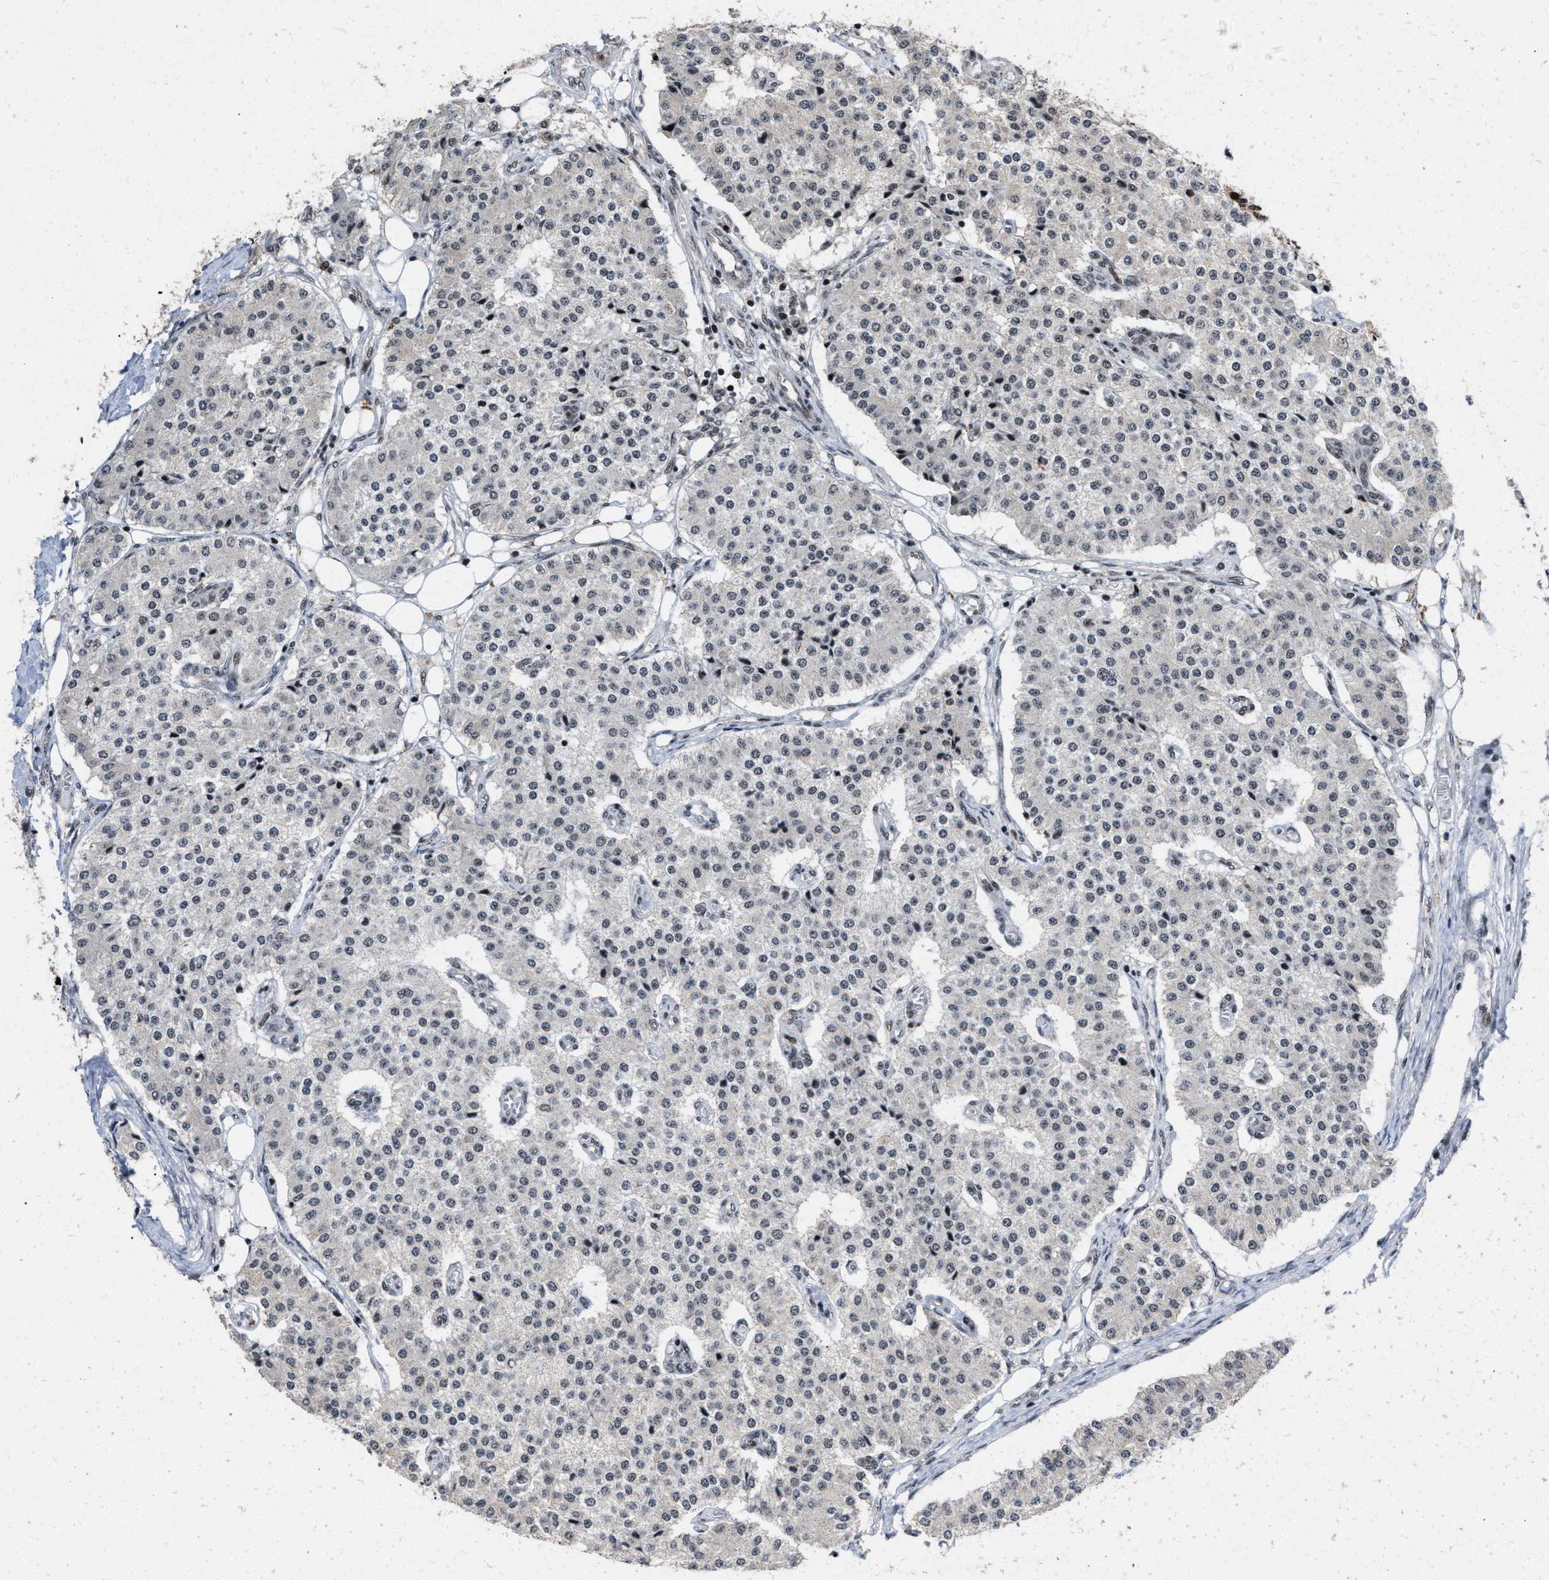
{"staining": {"intensity": "weak", "quantity": "<25%", "location": "nuclear"}, "tissue": "carcinoid", "cell_type": "Tumor cells", "image_type": "cancer", "snomed": [{"axis": "morphology", "description": "Carcinoid, malignant, NOS"}, {"axis": "topography", "description": "Colon"}], "caption": "The image displays no significant staining in tumor cells of carcinoid.", "gene": "WIZ", "patient": {"sex": "female", "age": 52}}